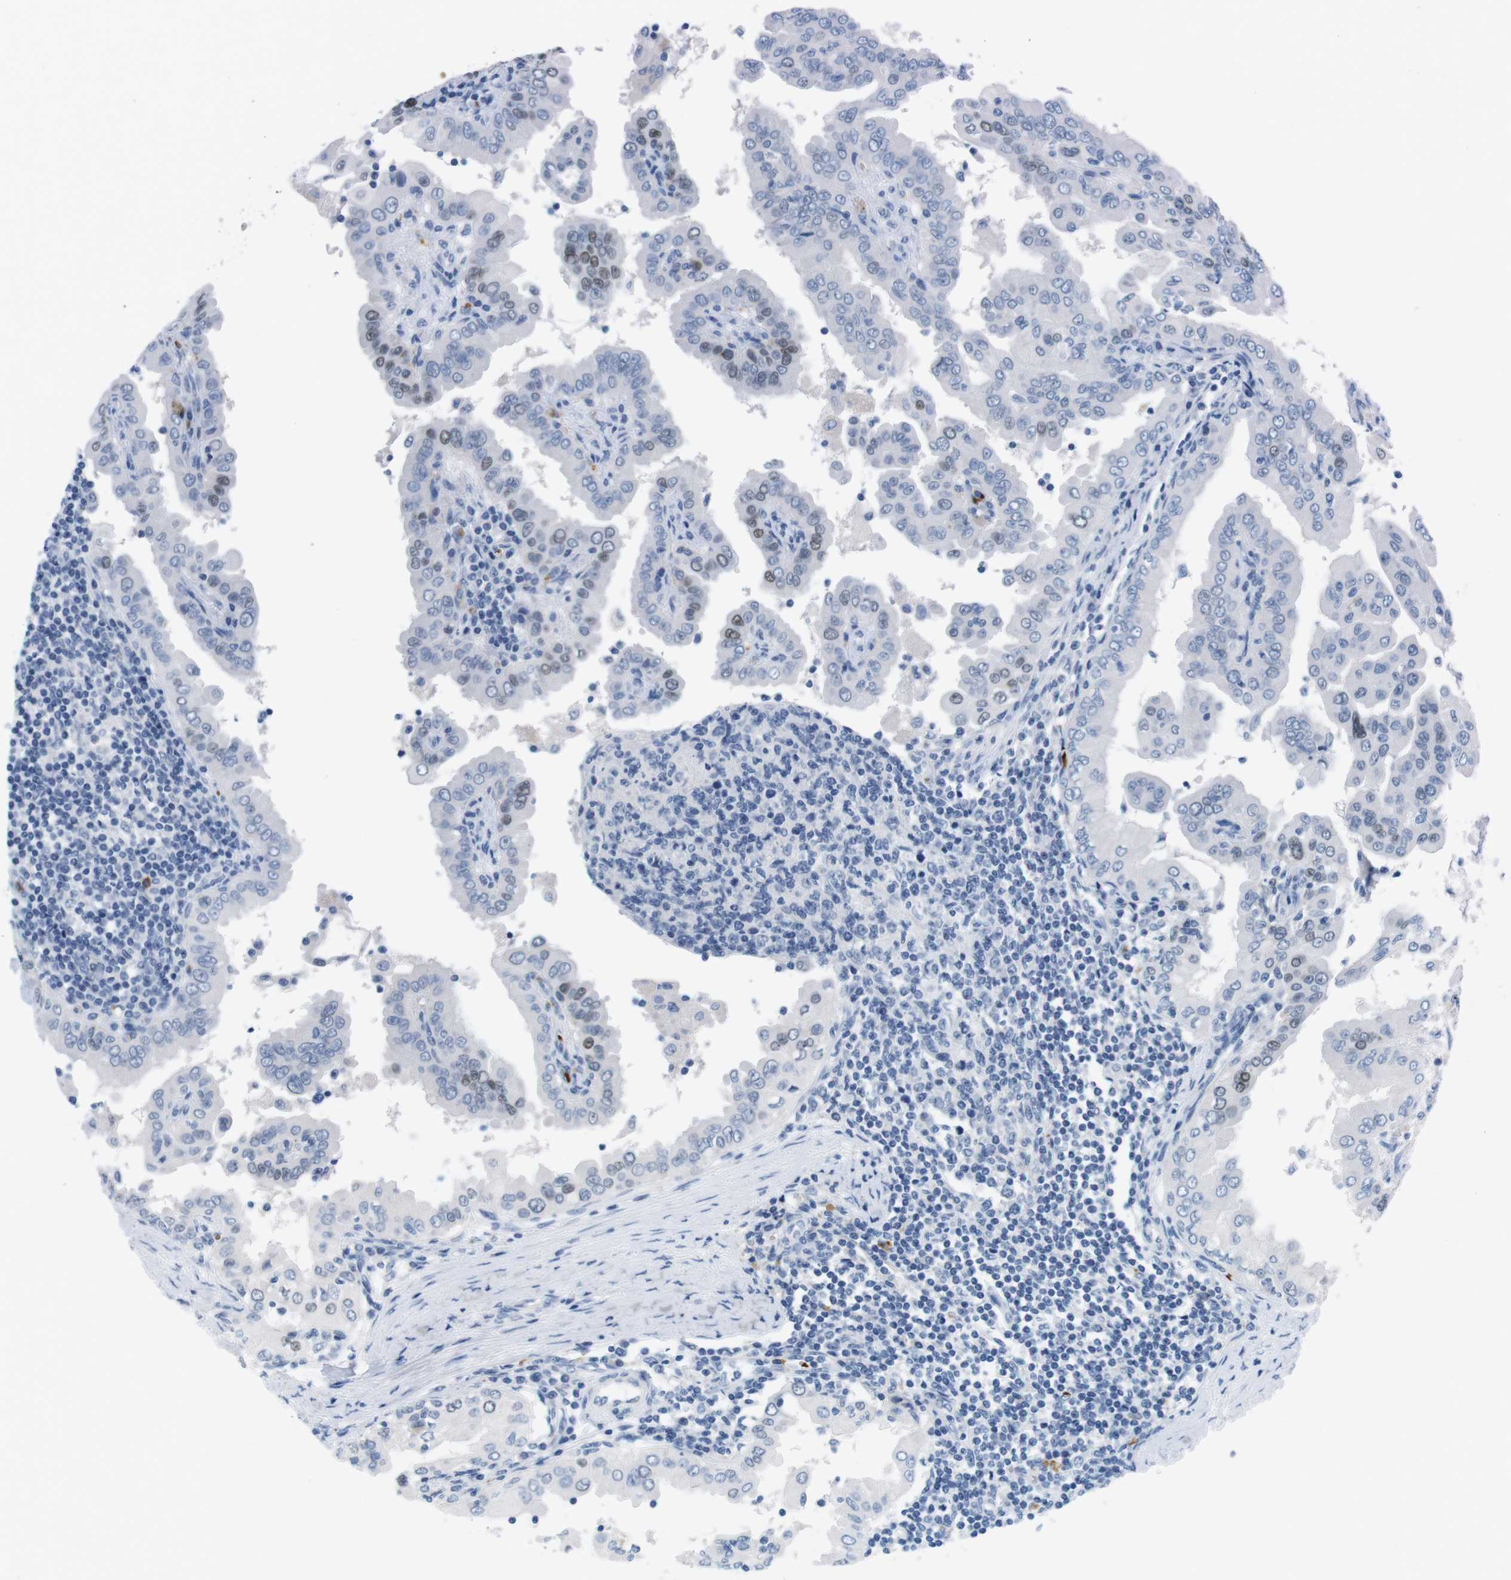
{"staining": {"intensity": "moderate", "quantity": "<25%", "location": "nuclear"}, "tissue": "thyroid cancer", "cell_type": "Tumor cells", "image_type": "cancer", "snomed": [{"axis": "morphology", "description": "Papillary adenocarcinoma, NOS"}, {"axis": "topography", "description": "Thyroid gland"}], "caption": "Human thyroid cancer stained for a protein (brown) exhibits moderate nuclear positive positivity in about <25% of tumor cells.", "gene": "TFAP2C", "patient": {"sex": "male", "age": 33}}